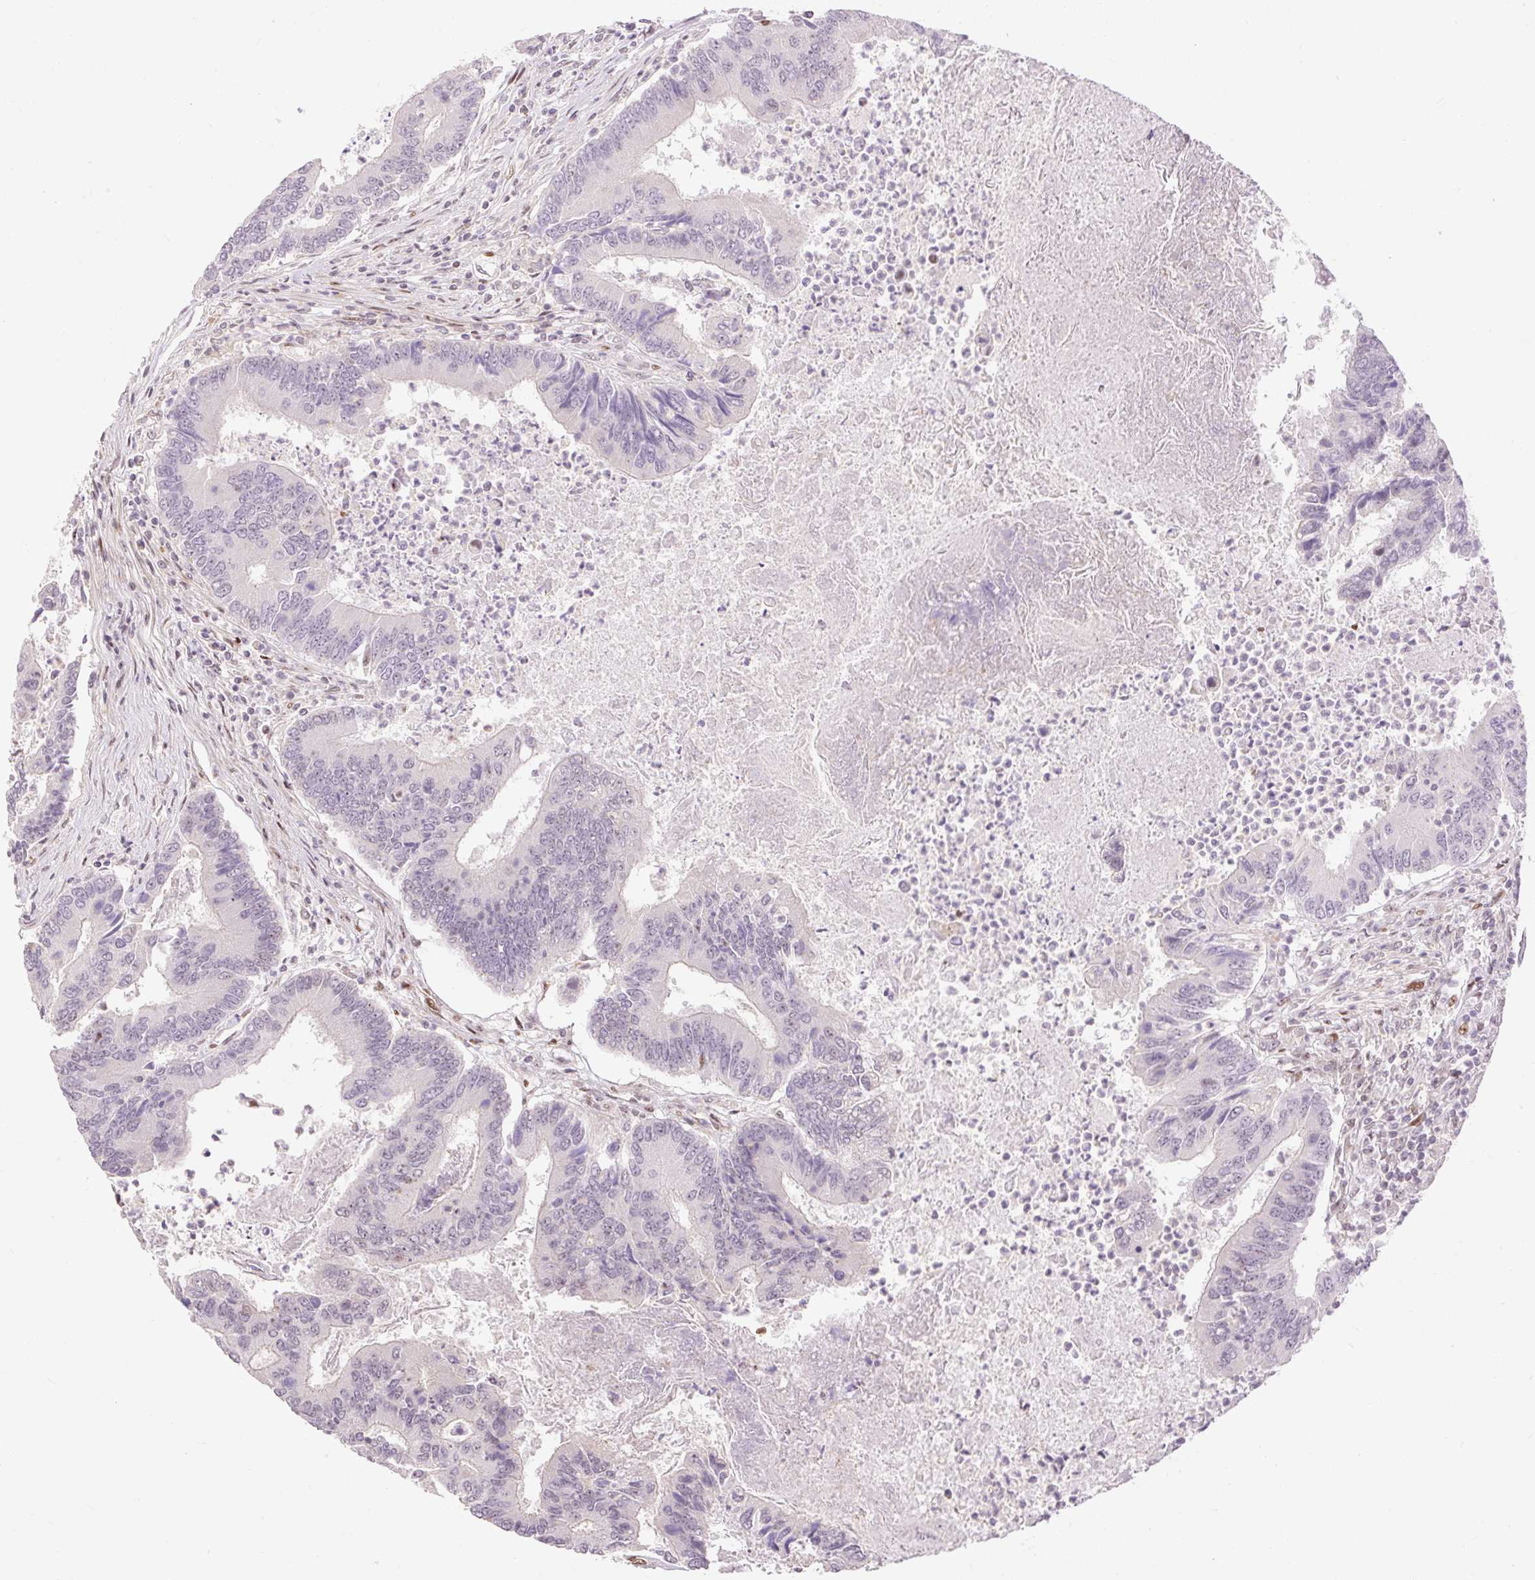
{"staining": {"intensity": "negative", "quantity": "none", "location": "none"}, "tissue": "colorectal cancer", "cell_type": "Tumor cells", "image_type": "cancer", "snomed": [{"axis": "morphology", "description": "Adenocarcinoma, NOS"}, {"axis": "topography", "description": "Colon"}], "caption": "This is a histopathology image of IHC staining of colorectal adenocarcinoma, which shows no expression in tumor cells.", "gene": "RIPPLY3", "patient": {"sex": "female", "age": 67}}